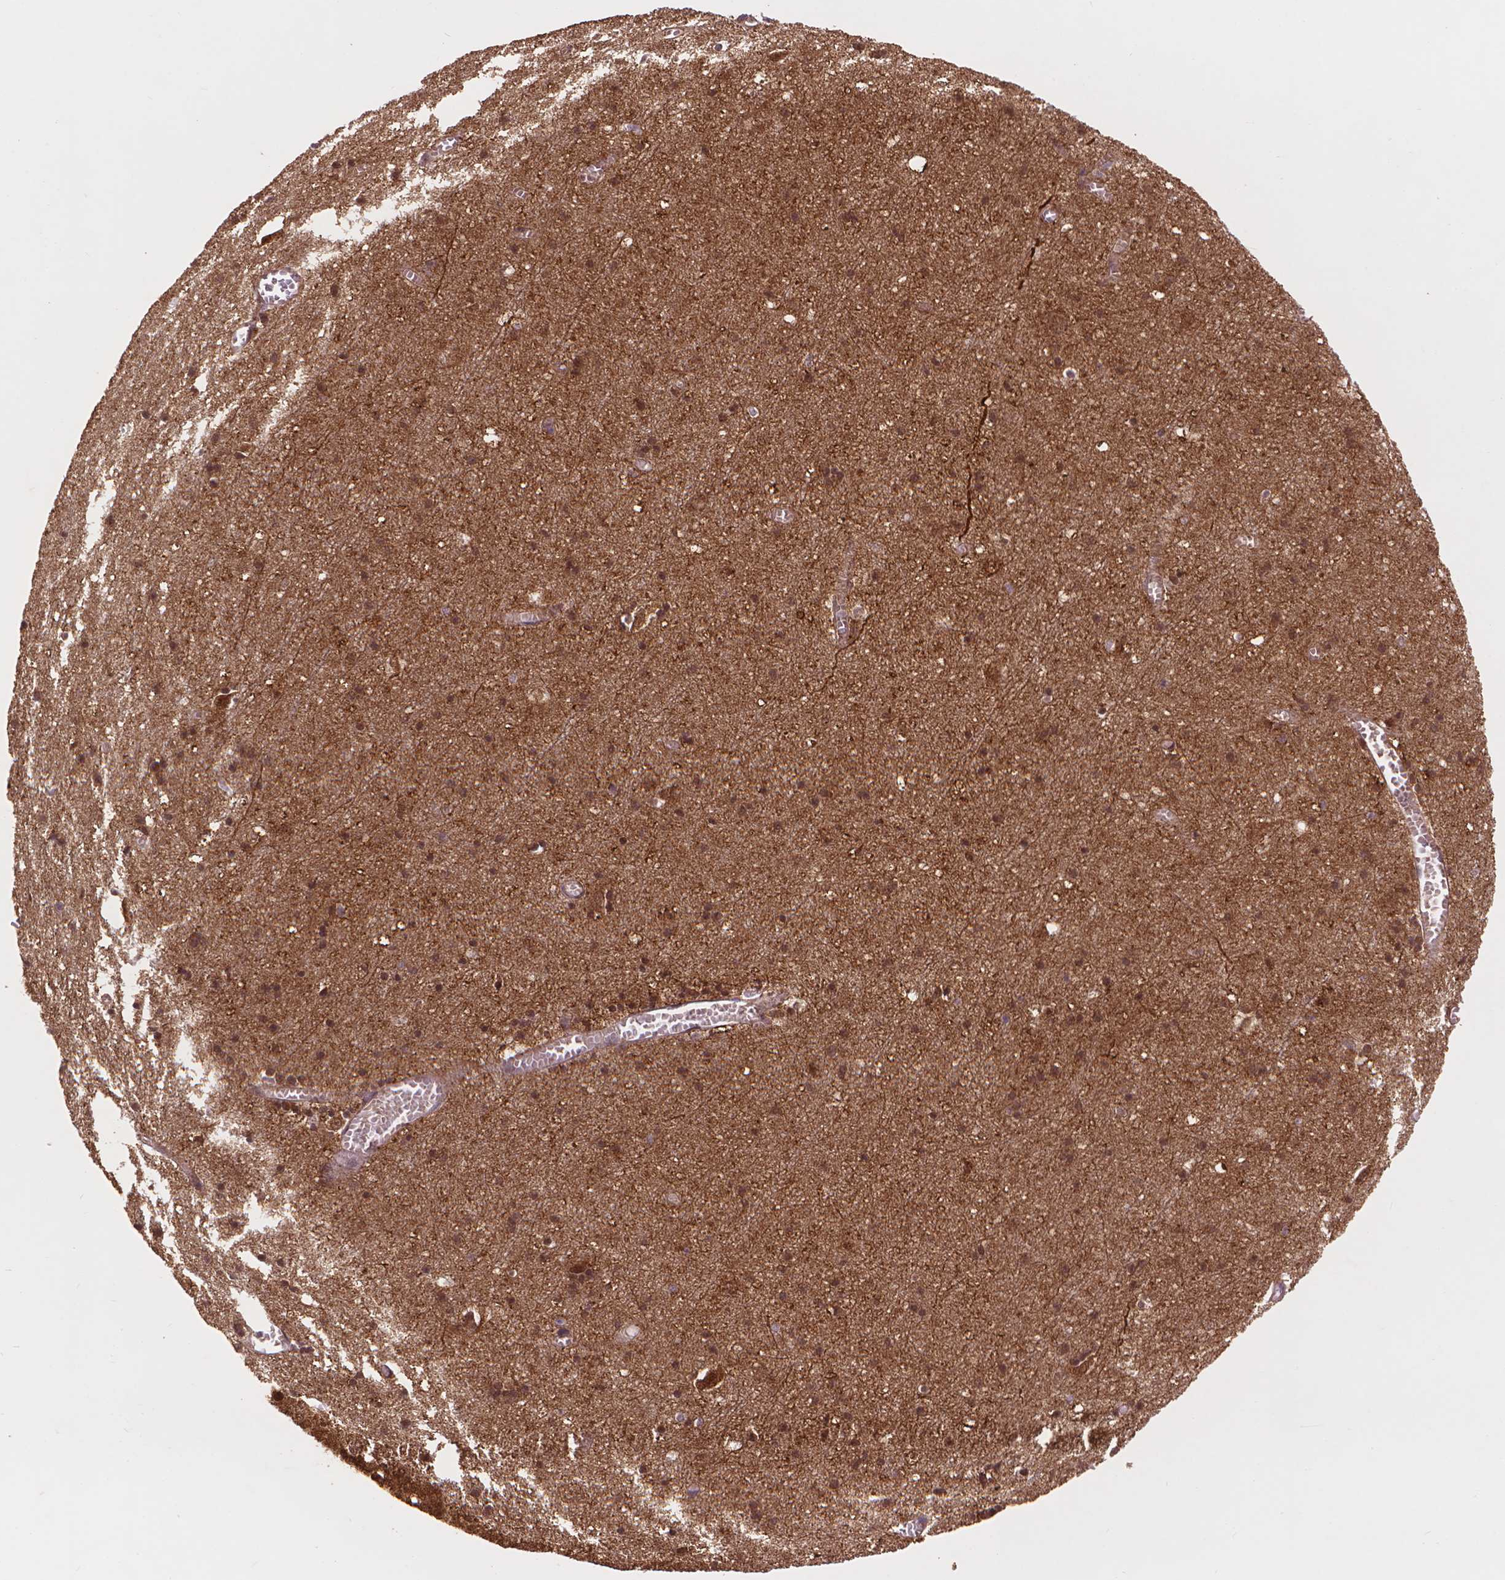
{"staining": {"intensity": "negative", "quantity": "none", "location": "none"}, "tissue": "cerebral cortex", "cell_type": "Endothelial cells", "image_type": "normal", "snomed": [{"axis": "morphology", "description": "Normal tissue, NOS"}, {"axis": "topography", "description": "Cerebral cortex"}], "caption": "Histopathology image shows no protein positivity in endothelial cells of unremarkable cerebral cortex. The staining was performed using DAB (3,3'-diaminobenzidine) to visualize the protein expression in brown, while the nuclei were stained in blue with hematoxylin (Magnification: 20x).", "gene": "ENO2", "patient": {"sex": "male", "age": 70}}